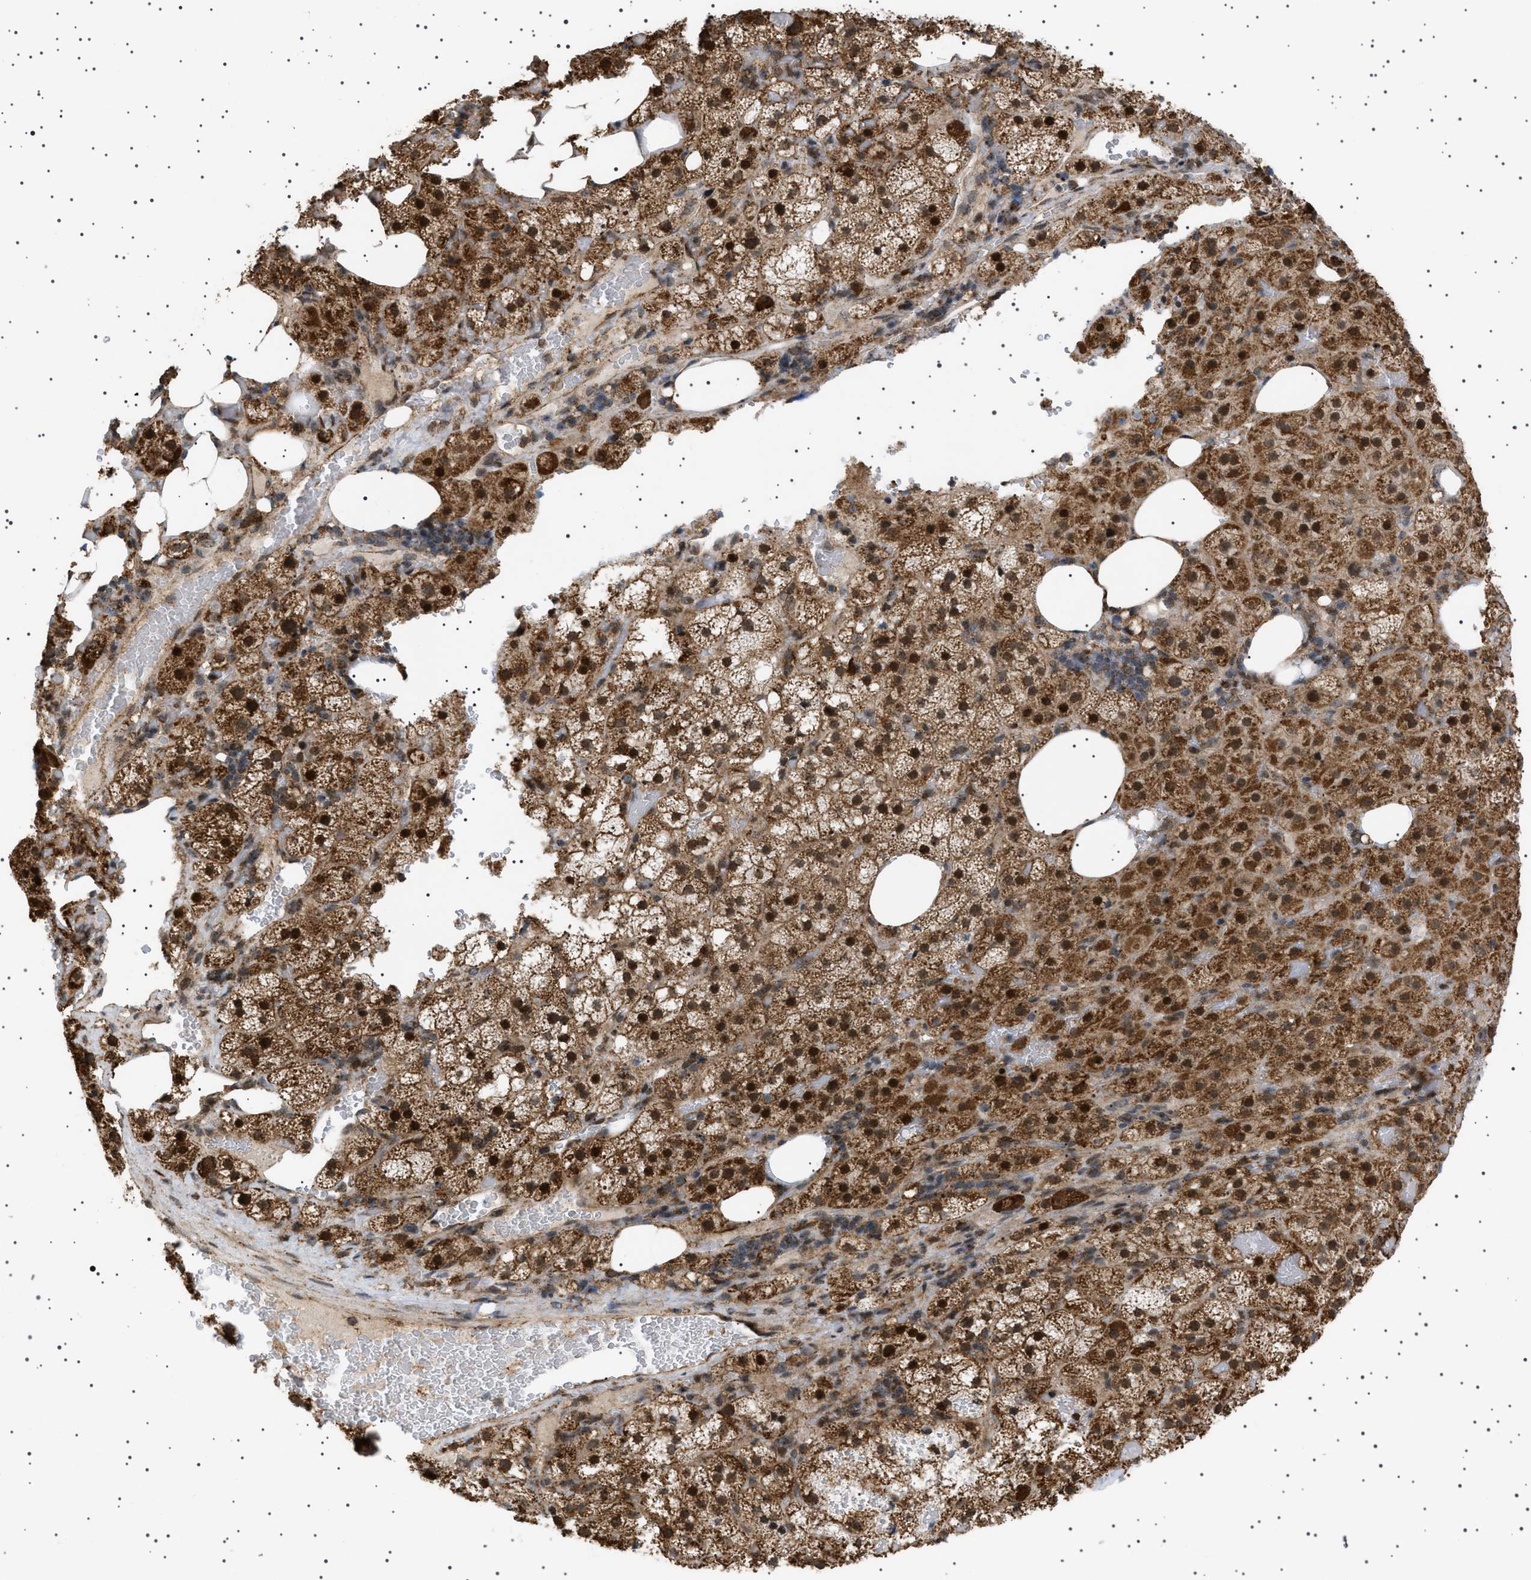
{"staining": {"intensity": "strong", "quantity": ">75%", "location": "cytoplasmic/membranous,nuclear"}, "tissue": "adrenal gland", "cell_type": "Glandular cells", "image_type": "normal", "snomed": [{"axis": "morphology", "description": "Normal tissue, NOS"}, {"axis": "topography", "description": "Adrenal gland"}], "caption": "An image showing strong cytoplasmic/membranous,nuclear positivity in about >75% of glandular cells in unremarkable adrenal gland, as visualized by brown immunohistochemical staining.", "gene": "MELK", "patient": {"sex": "female", "age": 59}}